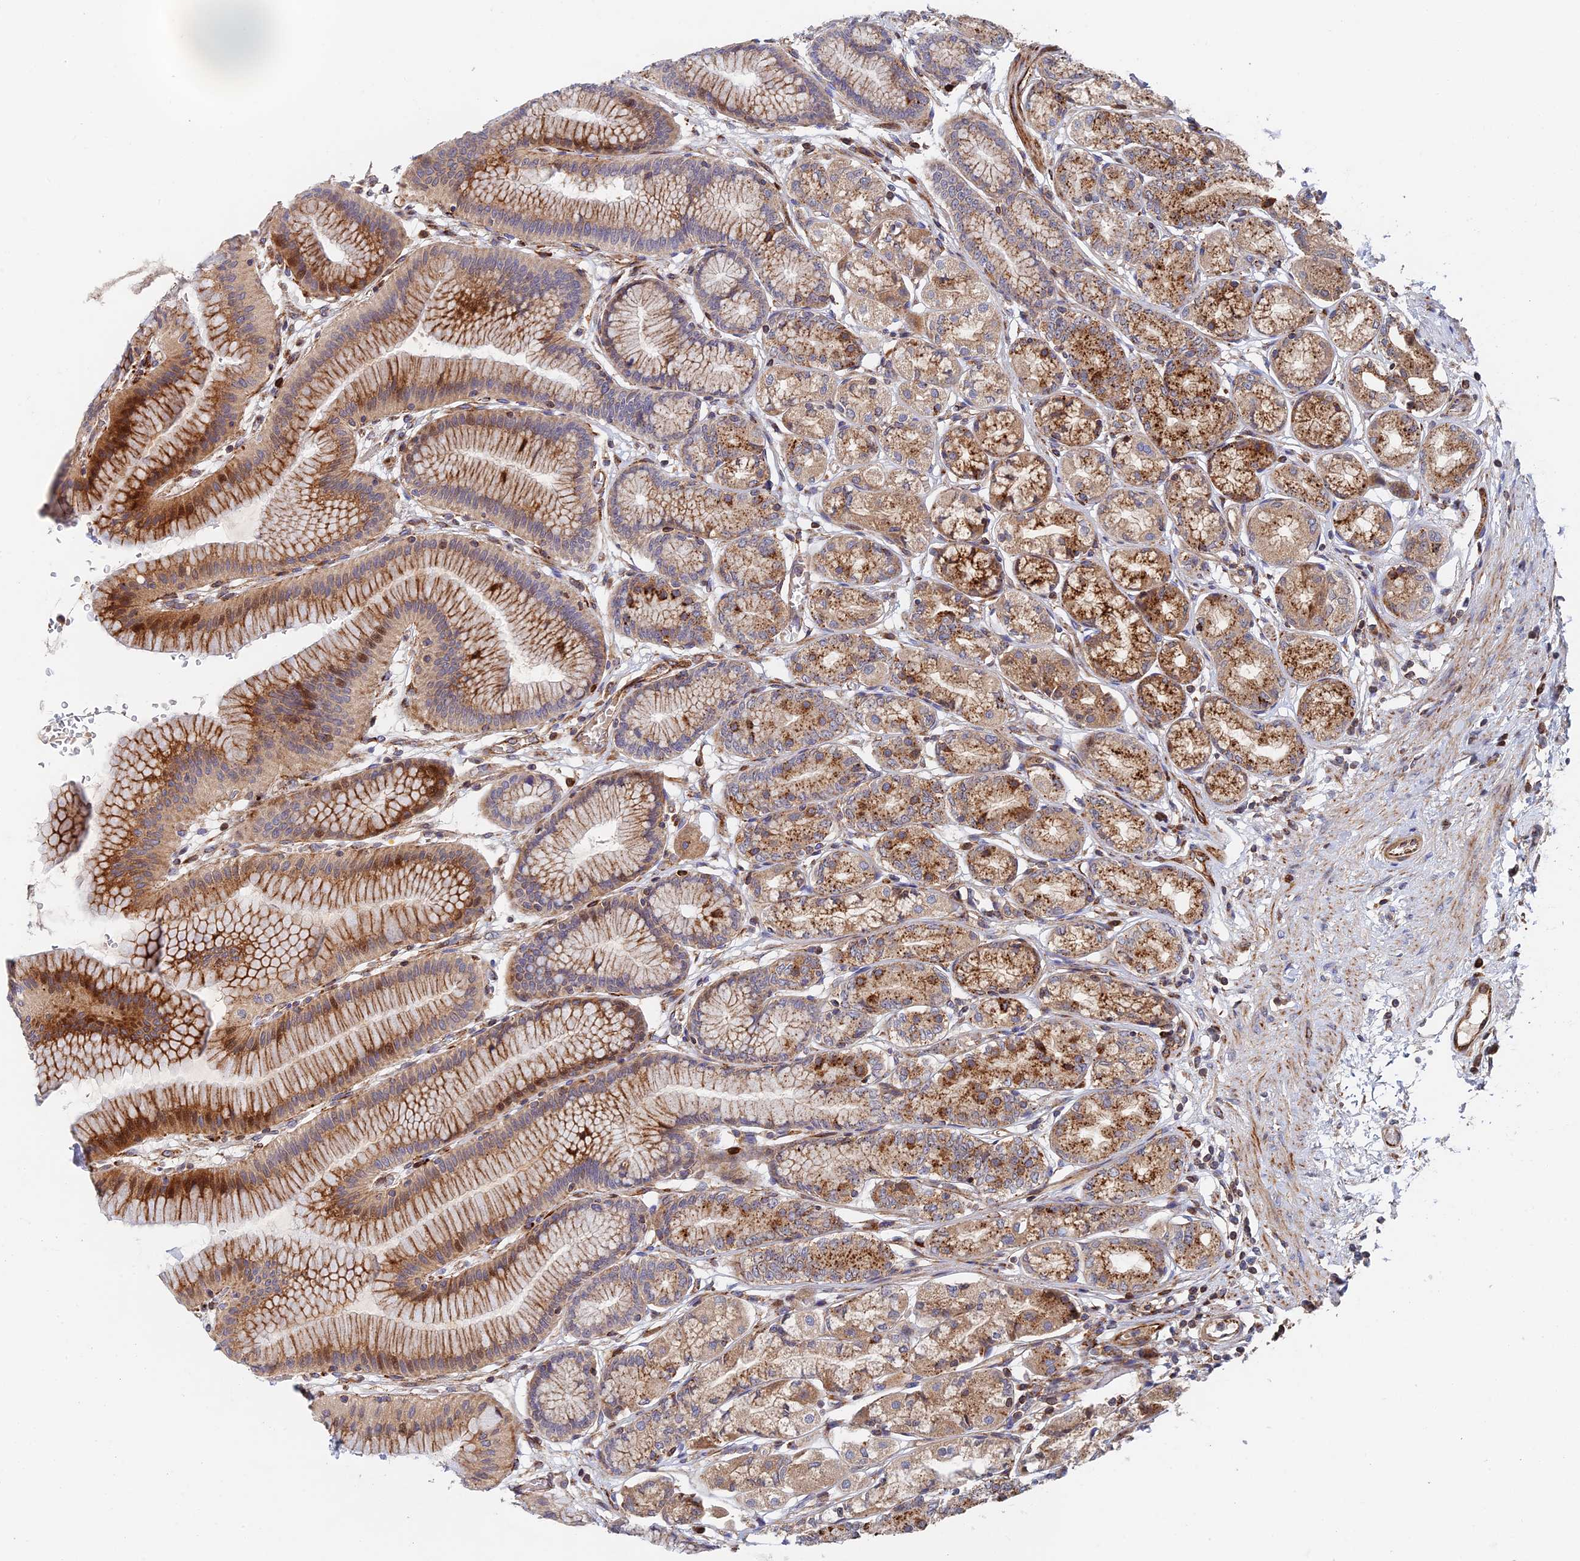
{"staining": {"intensity": "strong", "quantity": ">75%", "location": "cytoplasmic/membranous,nuclear"}, "tissue": "stomach", "cell_type": "Glandular cells", "image_type": "normal", "snomed": [{"axis": "morphology", "description": "Normal tissue, NOS"}, {"axis": "morphology", "description": "Adenocarcinoma, NOS"}, {"axis": "morphology", "description": "Adenocarcinoma, High grade"}, {"axis": "topography", "description": "Stomach, upper"}, {"axis": "topography", "description": "Stomach"}], "caption": "IHC of normal human stomach demonstrates high levels of strong cytoplasmic/membranous,nuclear positivity in approximately >75% of glandular cells.", "gene": "PPP2R3C", "patient": {"sex": "female", "age": 65}}